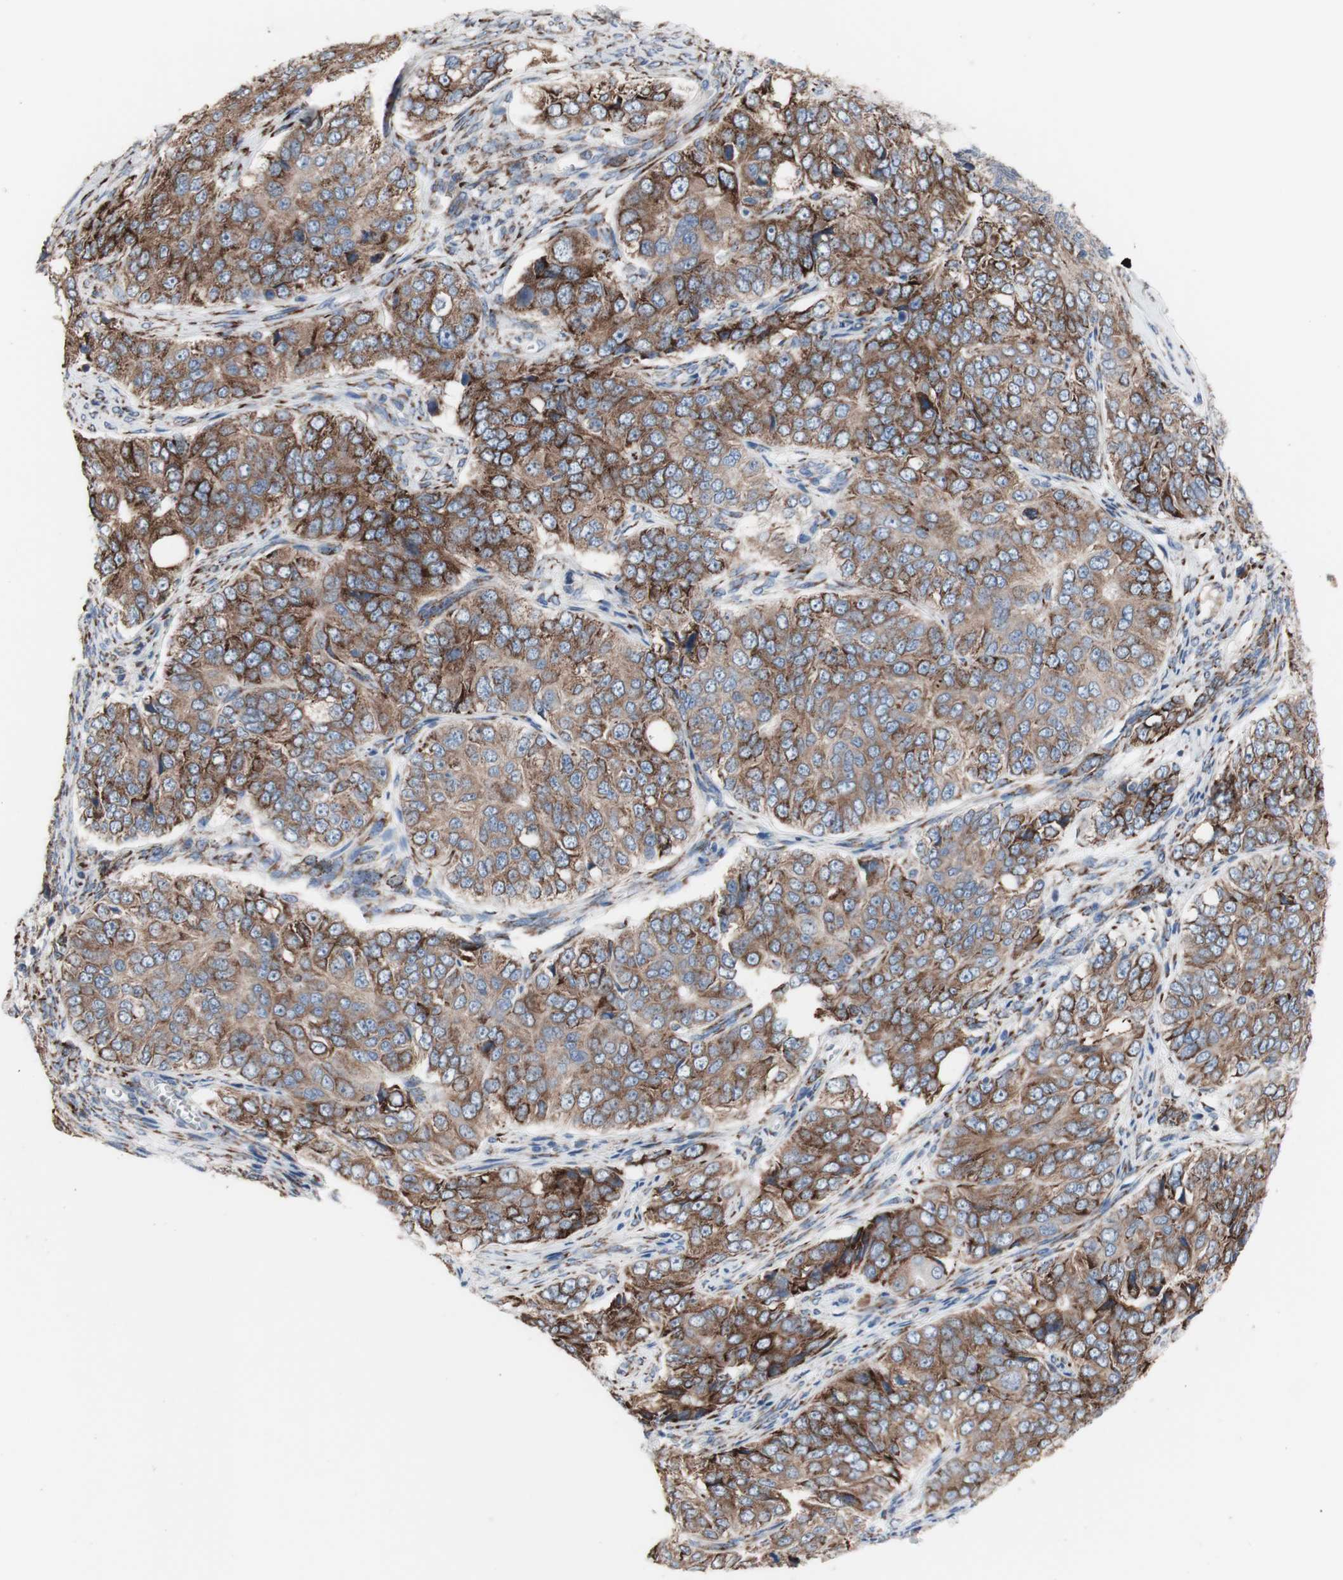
{"staining": {"intensity": "strong", "quantity": ">75%", "location": "cytoplasmic/membranous"}, "tissue": "ovarian cancer", "cell_type": "Tumor cells", "image_type": "cancer", "snomed": [{"axis": "morphology", "description": "Carcinoma, endometroid"}, {"axis": "topography", "description": "Ovary"}], "caption": "The image demonstrates a brown stain indicating the presence of a protein in the cytoplasmic/membranous of tumor cells in ovarian endometroid carcinoma.", "gene": "AGPAT5", "patient": {"sex": "female", "age": 51}}